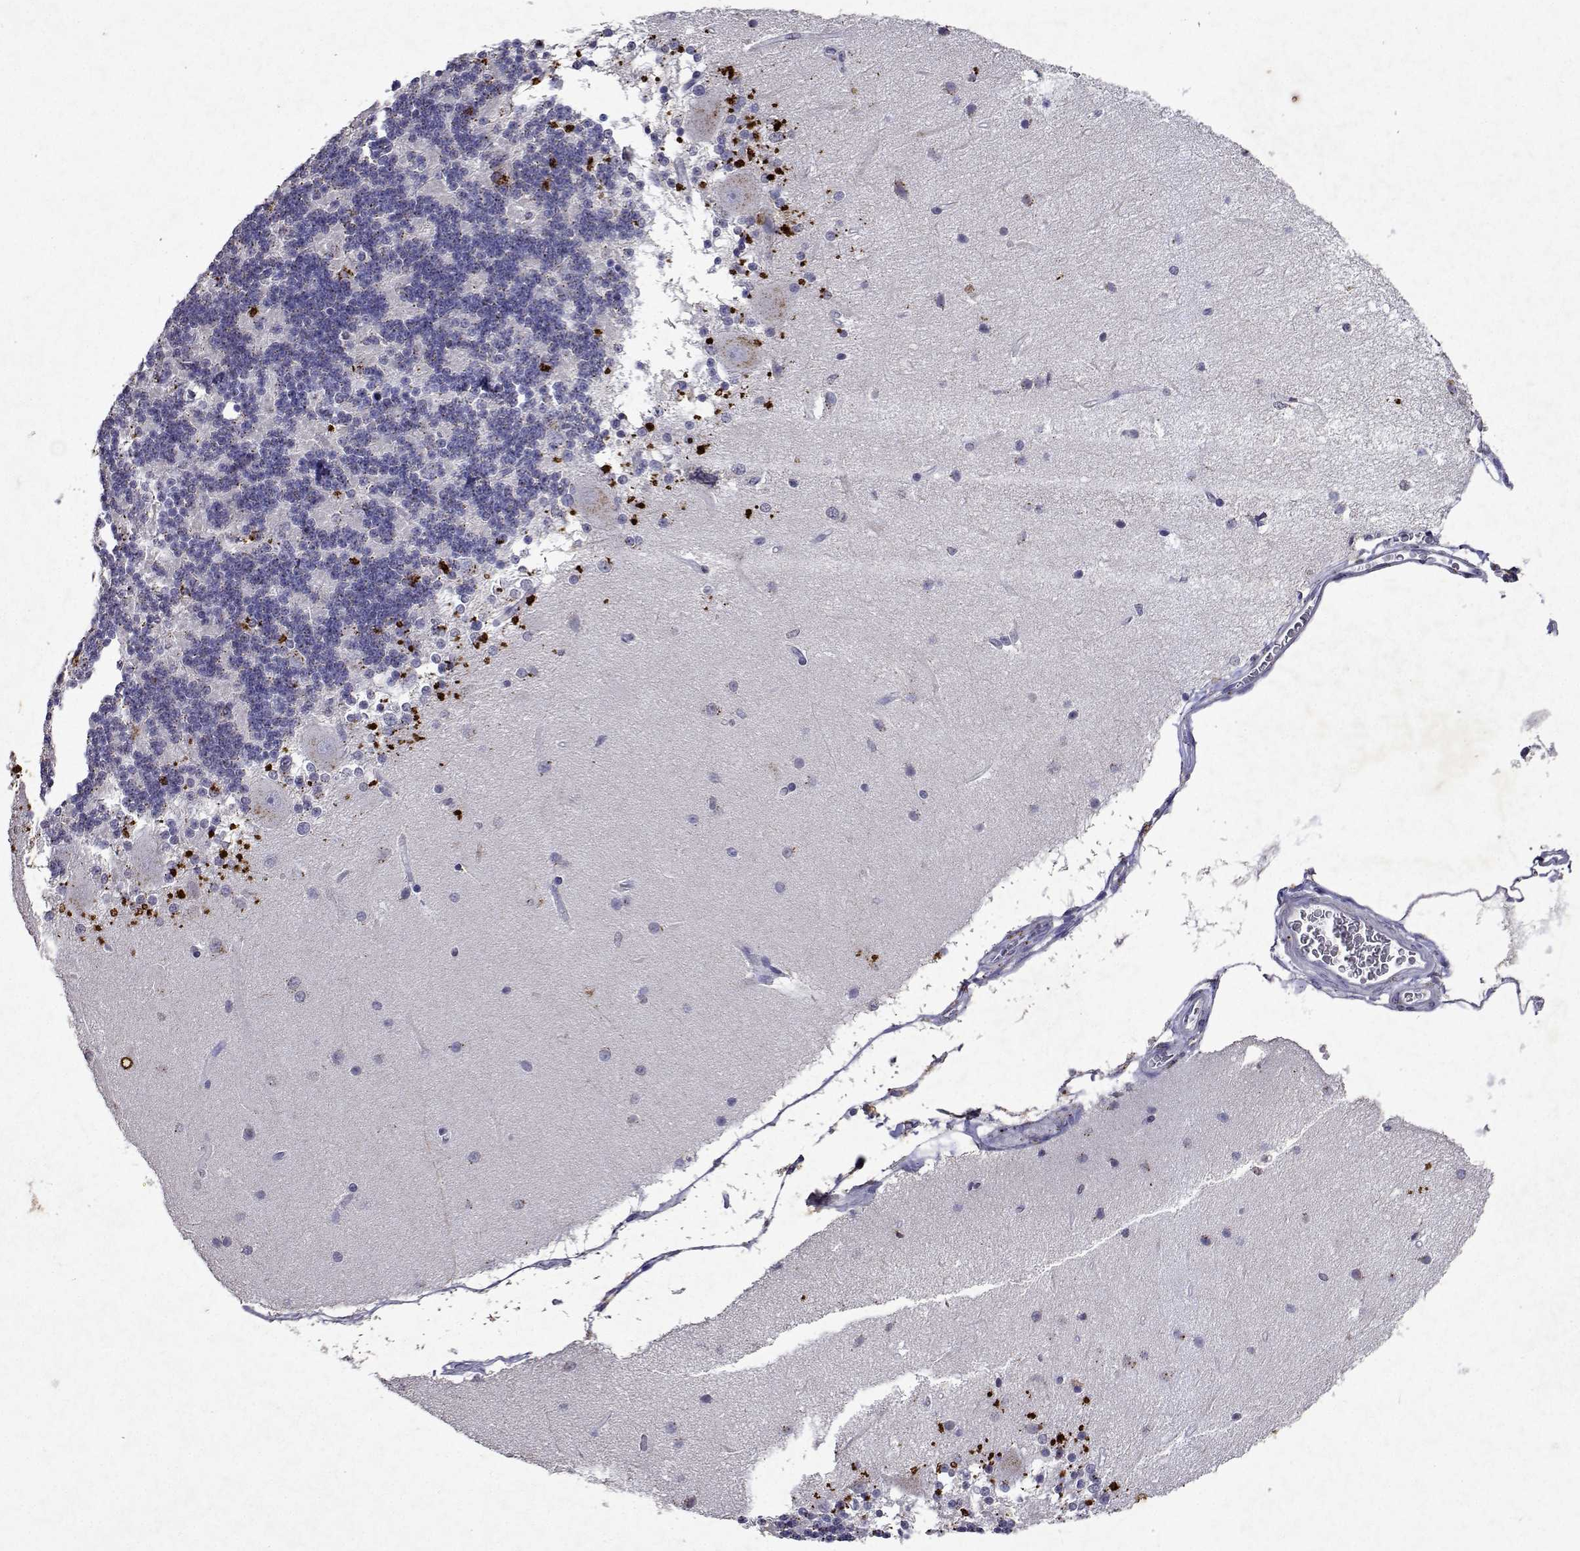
{"staining": {"intensity": "negative", "quantity": "none", "location": "none"}, "tissue": "cerebellum", "cell_type": "Cells in granular layer", "image_type": "normal", "snomed": [{"axis": "morphology", "description": "Normal tissue, NOS"}, {"axis": "topography", "description": "Cerebellum"}], "caption": "High power microscopy photomicrograph of an immunohistochemistry (IHC) image of unremarkable cerebellum, revealing no significant positivity in cells in granular layer. Brightfield microscopy of immunohistochemistry (IHC) stained with DAB (brown) and hematoxylin (blue), captured at high magnification.", "gene": "DUSP28", "patient": {"sex": "female", "age": 54}}